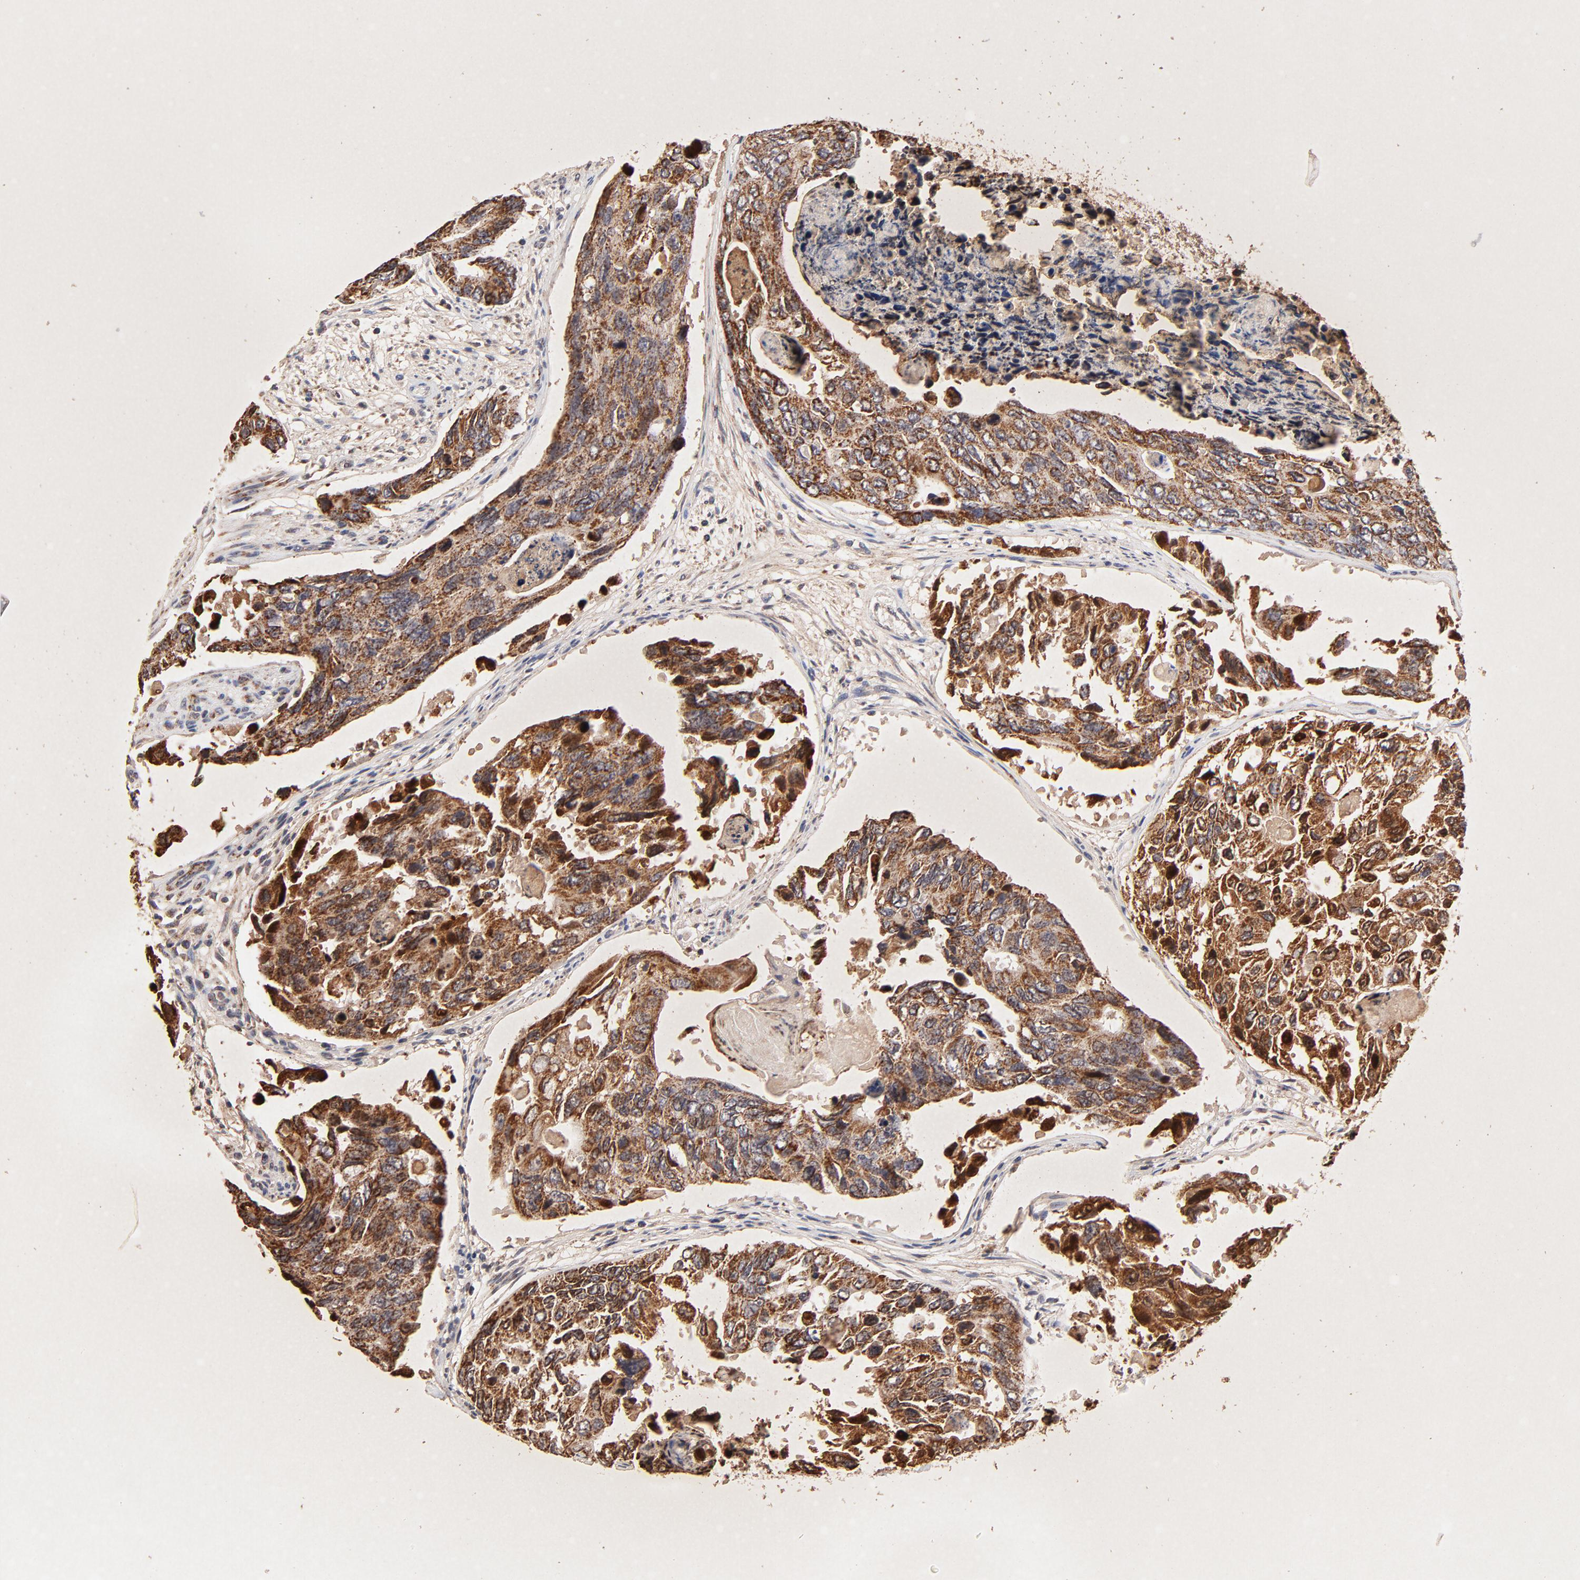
{"staining": {"intensity": "strong", "quantity": ">75%", "location": "cytoplasmic/membranous"}, "tissue": "colorectal cancer", "cell_type": "Tumor cells", "image_type": "cancer", "snomed": [{"axis": "morphology", "description": "Adenocarcinoma, NOS"}, {"axis": "topography", "description": "Colon"}], "caption": "A histopathology image of colorectal cancer (adenocarcinoma) stained for a protein displays strong cytoplasmic/membranous brown staining in tumor cells. The staining was performed using DAB (3,3'-diaminobenzidine) to visualize the protein expression in brown, while the nuclei were stained in blue with hematoxylin (Magnification: 20x).", "gene": "SSBP1", "patient": {"sex": "female", "age": 86}}